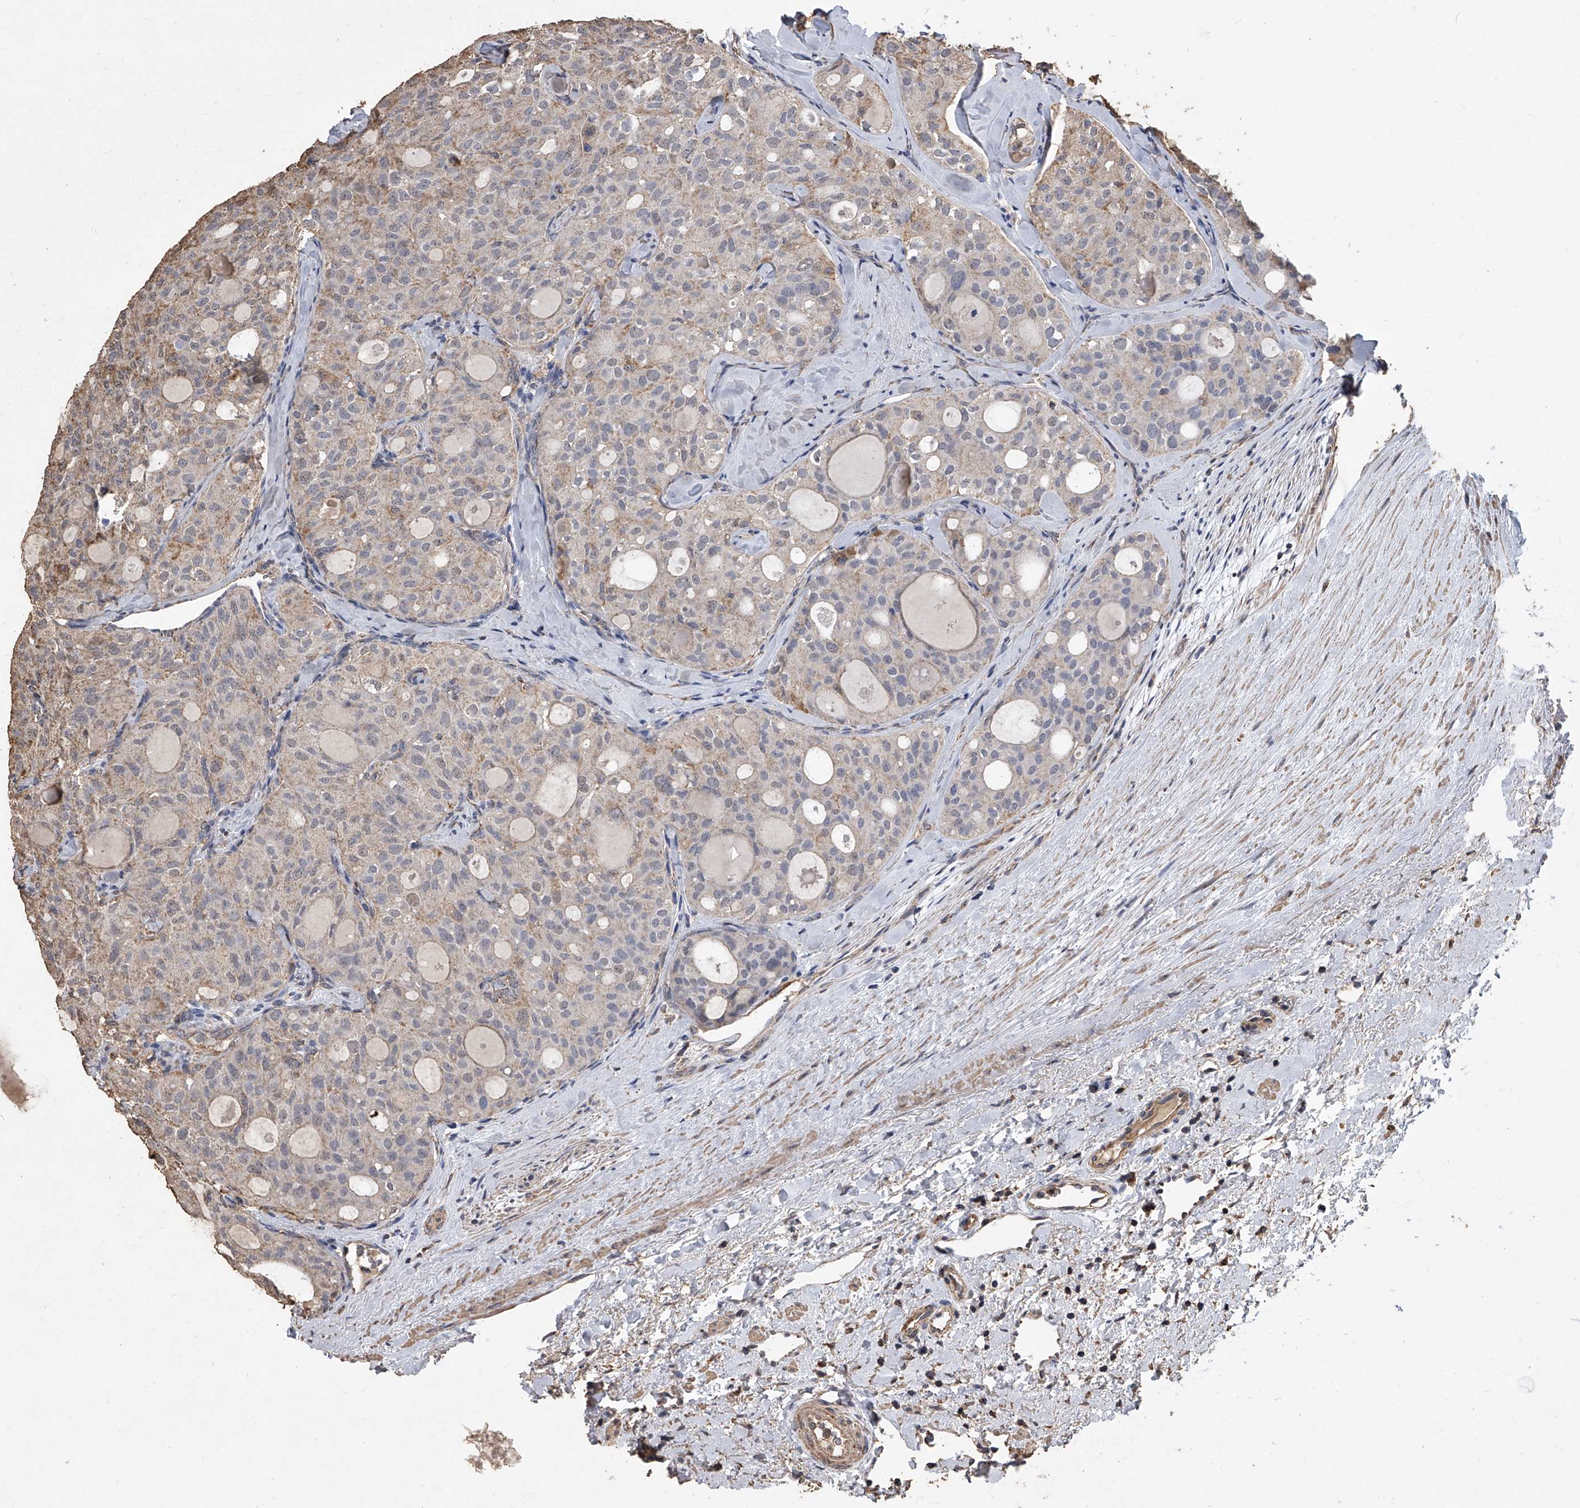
{"staining": {"intensity": "weak", "quantity": "<25%", "location": "cytoplasmic/membranous"}, "tissue": "thyroid cancer", "cell_type": "Tumor cells", "image_type": "cancer", "snomed": [{"axis": "morphology", "description": "Follicular adenoma carcinoma, NOS"}, {"axis": "topography", "description": "Thyroid gland"}], "caption": "Thyroid cancer (follicular adenoma carcinoma) was stained to show a protein in brown. There is no significant staining in tumor cells.", "gene": "MRPL28", "patient": {"sex": "male", "age": 75}}